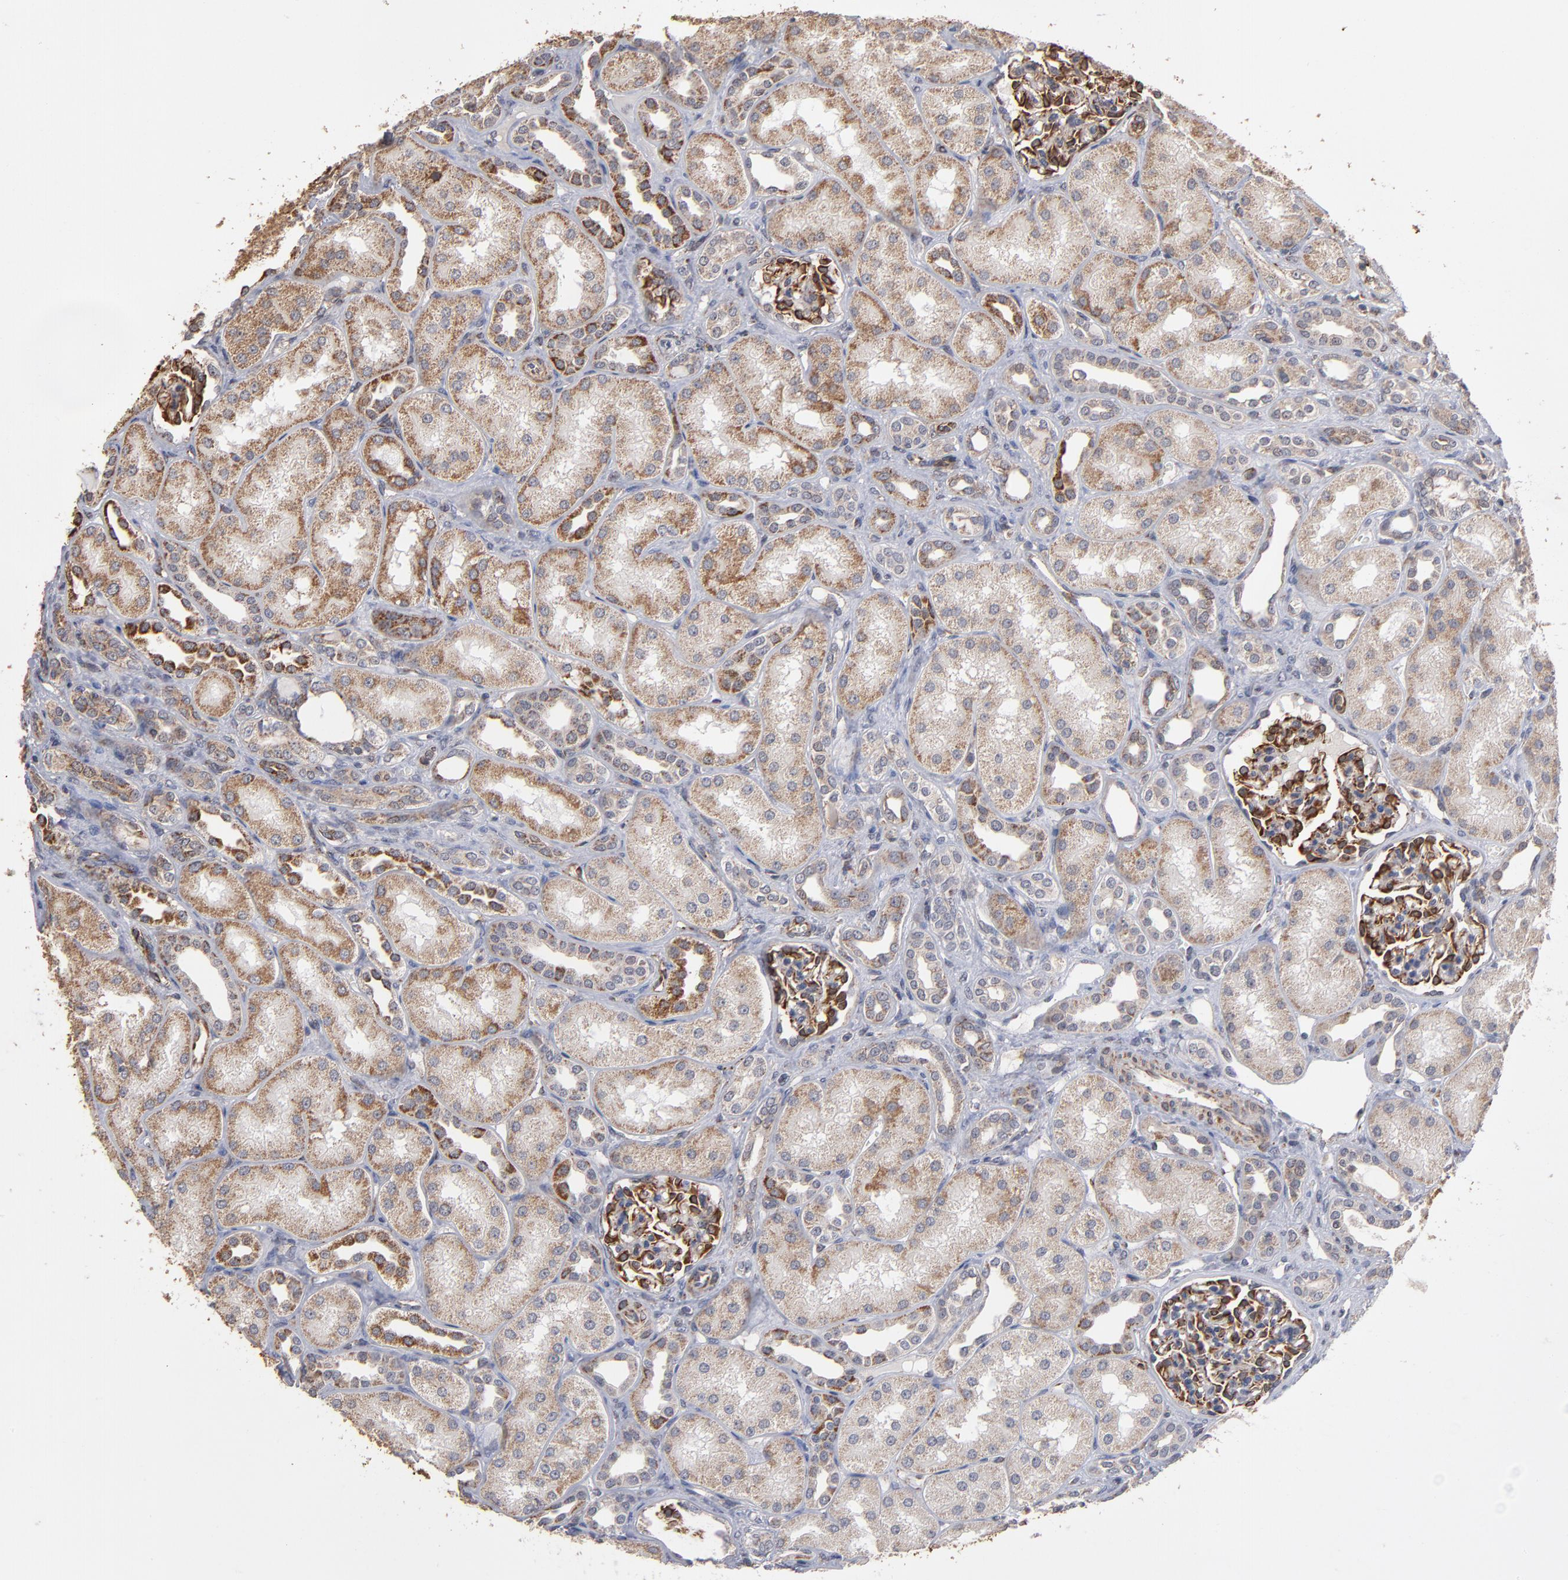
{"staining": {"intensity": "strong", "quantity": "25%-75%", "location": "cytoplasmic/membranous"}, "tissue": "kidney", "cell_type": "Cells in glomeruli", "image_type": "normal", "snomed": [{"axis": "morphology", "description": "Normal tissue, NOS"}, {"axis": "topography", "description": "Kidney"}], "caption": "Immunohistochemistry (IHC) of normal human kidney reveals high levels of strong cytoplasmic/membranous staining in about 25%-75% of cells in glomeruli. The staining was performed using DAB, with brown indicating positive protein expression. Nuclei are stained blue with hematoxylin.", "gene": "MIPOL1", "patient": {"sex": "male", "age": 7}}